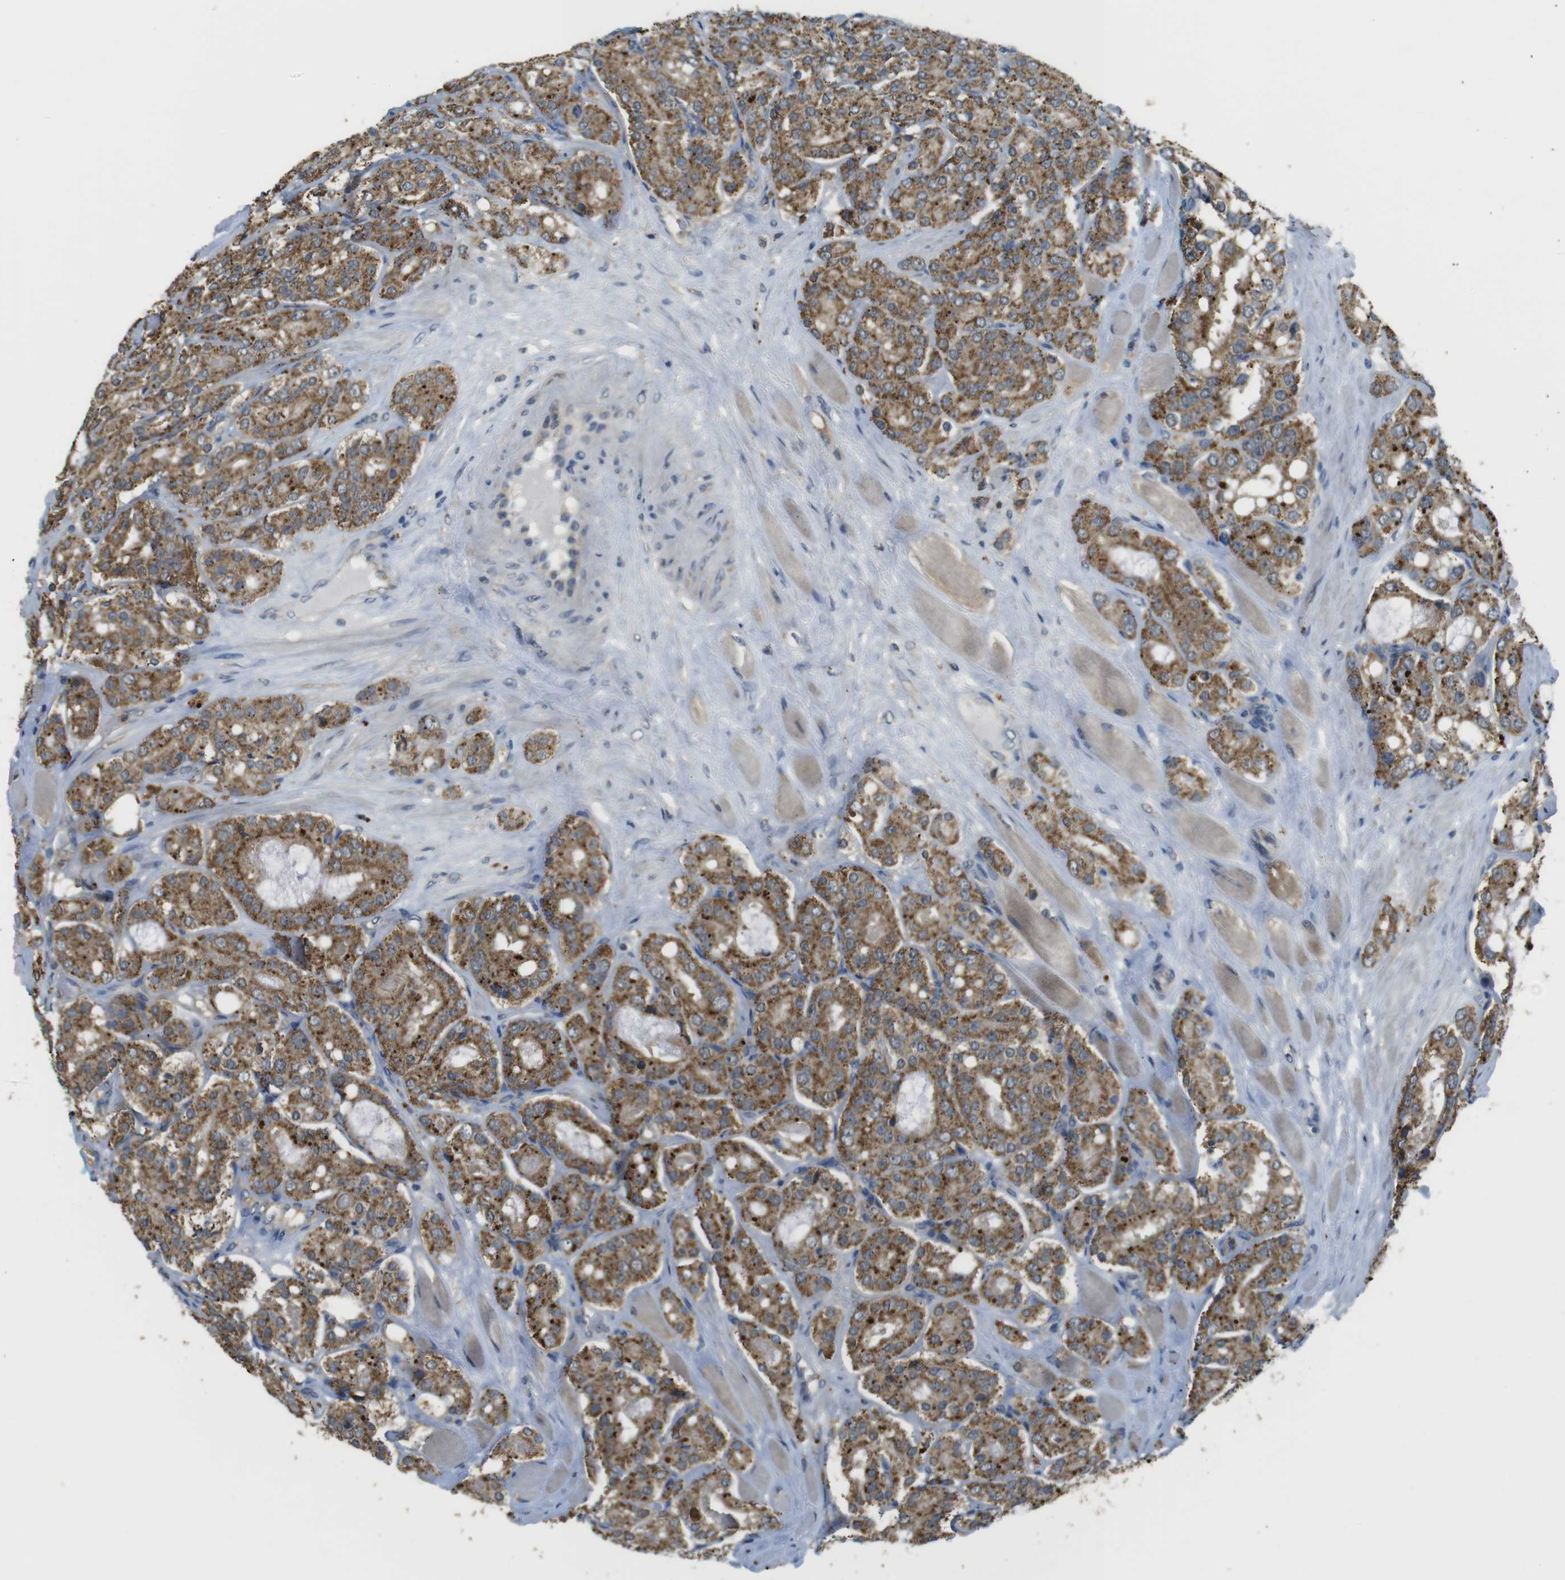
{"staining": {"intensity": "moderate", "quantity": ">75%", "location": "cytoplasmic/membranous"}, "tissue": "prostate cancer", "cell_type": "Tumor cells", "image_type": "cancer", "snomed": [{"axis": "morphology", "description": "Adenocarcinoma, High grade"}, {"axis": "topography", "description": "Prostate"}], "caption": "Brown immunohistochemical staining in human prostate cancer shows moderate cytoplasmic/membranous positivity in approximately >75% of tumor cells.", "gene": "BRI3BP", "patient": {"sex": "male", "age": 65}}